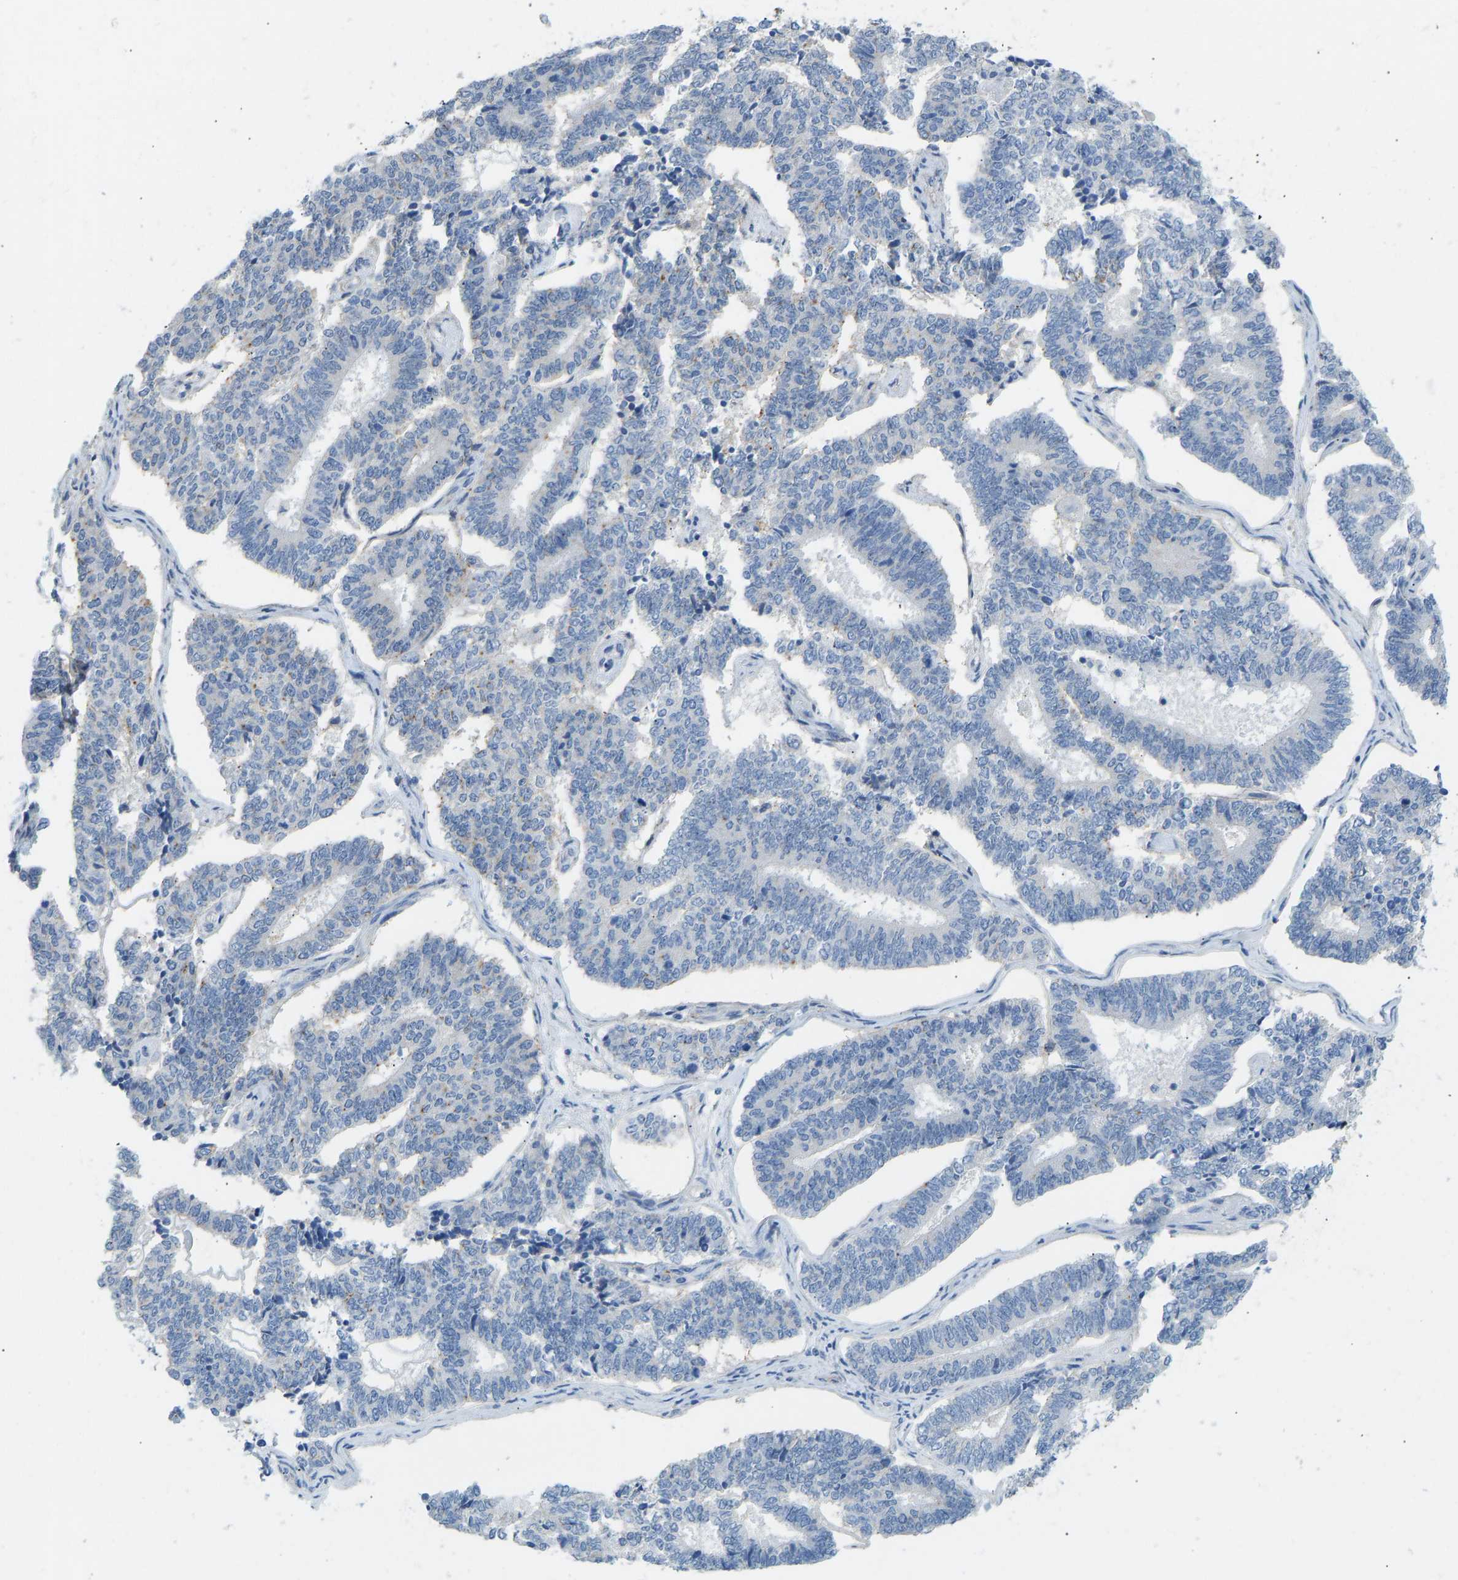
{"staining": {"intensity": "negative", "quantity": "none", "location": "none"}, "tissue": "endometrial cancer", "cell_type": "Tumor cells", "image_type": "cancer", "snomed": [{"axis": "morphology", "description": "Adenocarcinoma, NOS"}, {"axis": "topography", "description": "Endometrium"}], "caption": "This is a micrograph of IHC staining of adenocarcinoma (endometrial), which shows no positivity in tumor cells.", "gene": "ATP1A1", "patient": {"sex": "female", "age": 70}}